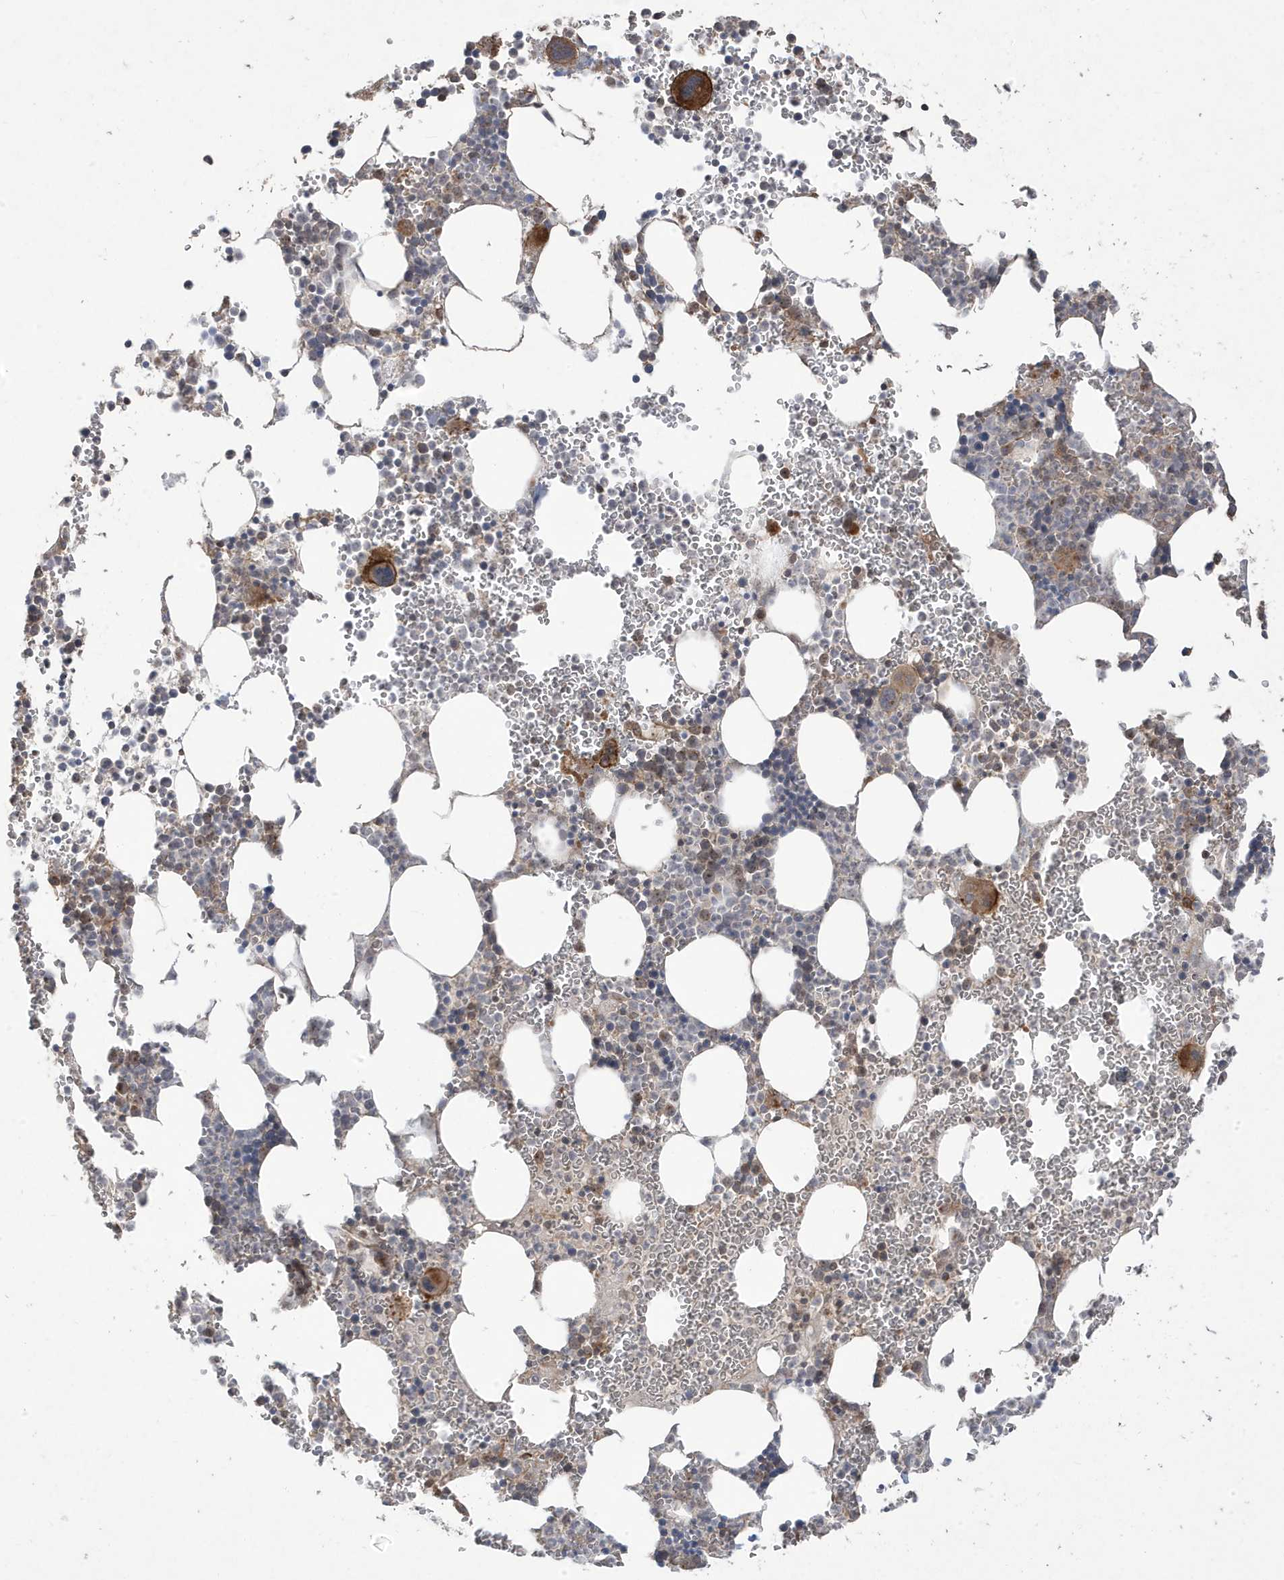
{"staining": {"intensity": "strong", "quantity": "<25%", "location": "cytoplasmic/membranous"}, "tissue": "bone marrow", "cell_type": "Hematopoietic cells", "image_type": "normal", "snomed": [{"axis": "morphology", "description": "Normal tissue, NOS"}, {"axis": "topography", "description": "Bone marrow"}], "caption": "Normal bone marrow shows strong cytoplasmic/membranous positivity in approximately <25% of hematopoietic cells, visualized by immunohistochemistry.", "gene": "CETN3", "patient": {"sex": "female", "age": 78}}